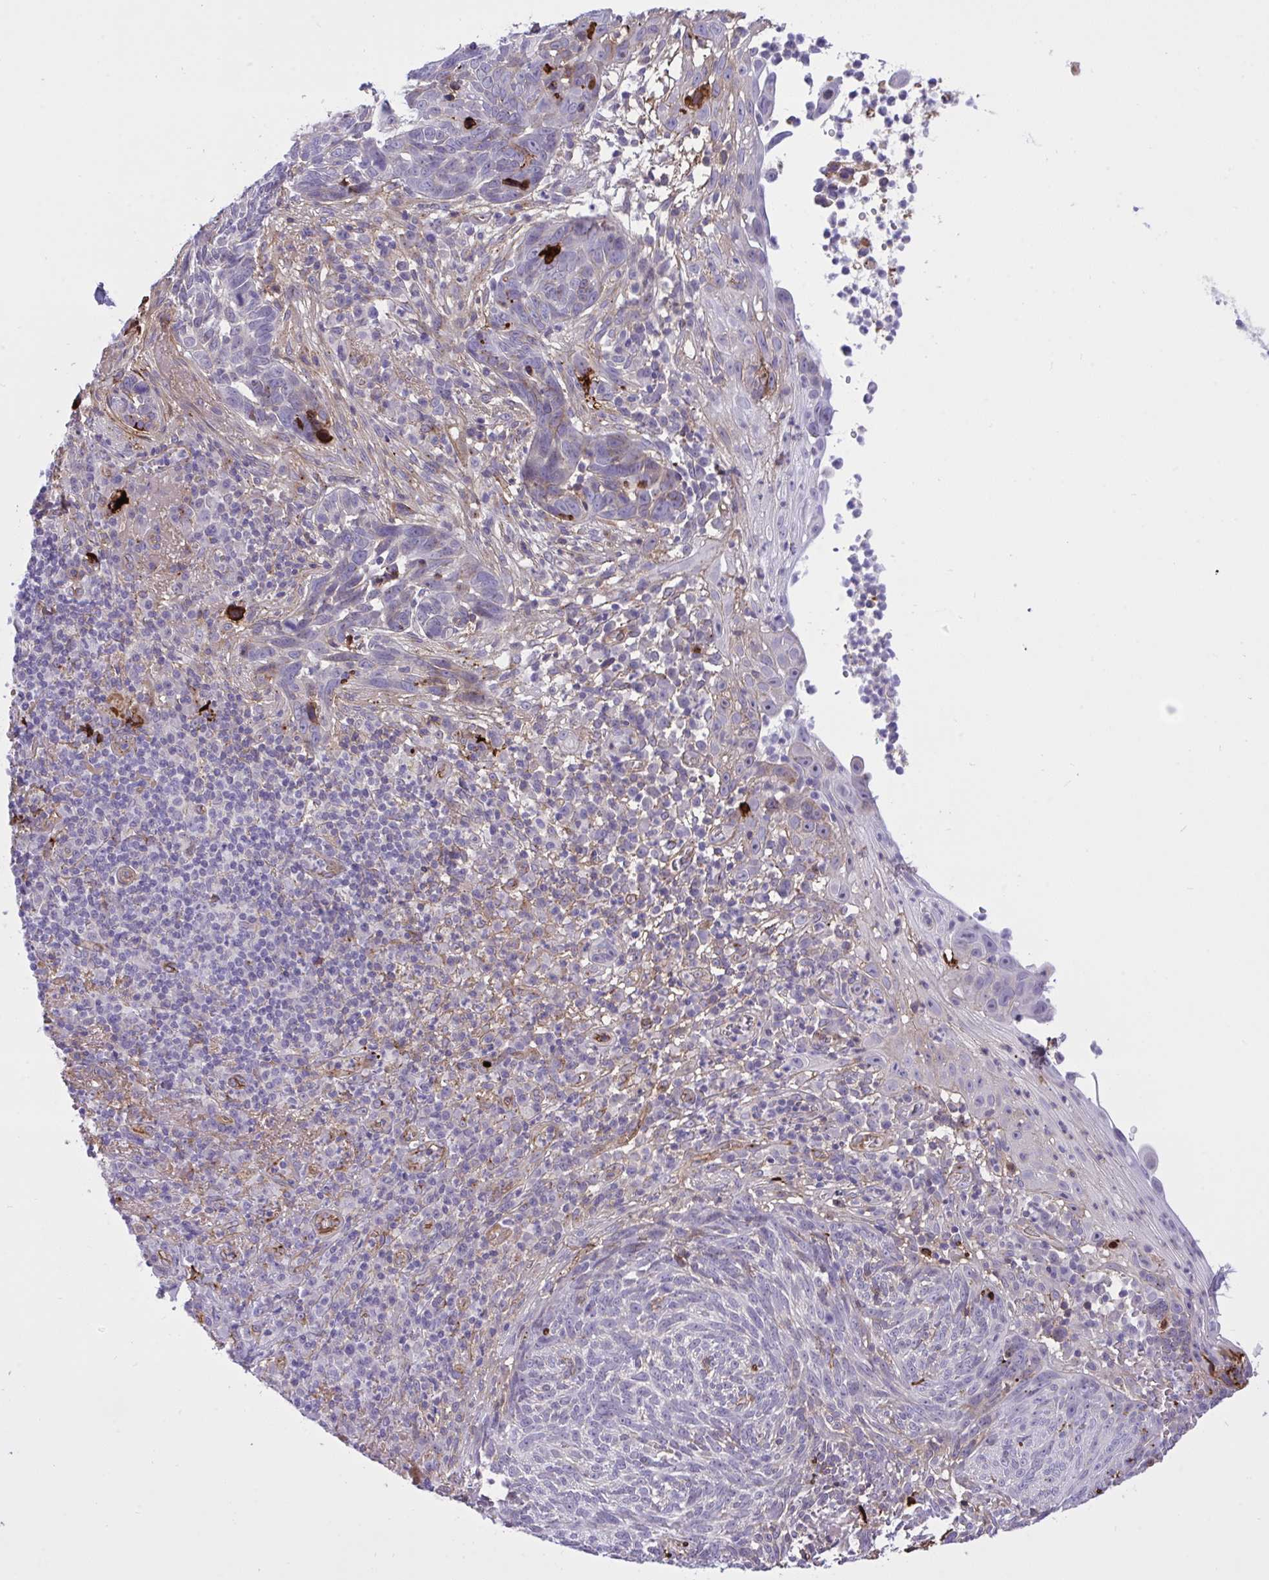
{"staining": {"intensity": "negative", "quantity": "none", "location": "none"}, "tissue": "skin cancer", "cell_type": "Tumor cells", "image_type": "cancer", "snomed": [{"axis": "morphology", "description": "Basal cell carcinoma"}, {"axis": "topography", "description": "Skin"}, {"axis": "topography", "description": "Skin of face"}], "caption": "Tumor cells show no significant expression in skin cancer. The staining is performed using DAB (3,3'-diaminobenzidine) brown chromogen with nuclei counter-stained in using hematoxylin.", "gene": "F2", "patient": {"sex": "female", "age": 95}}